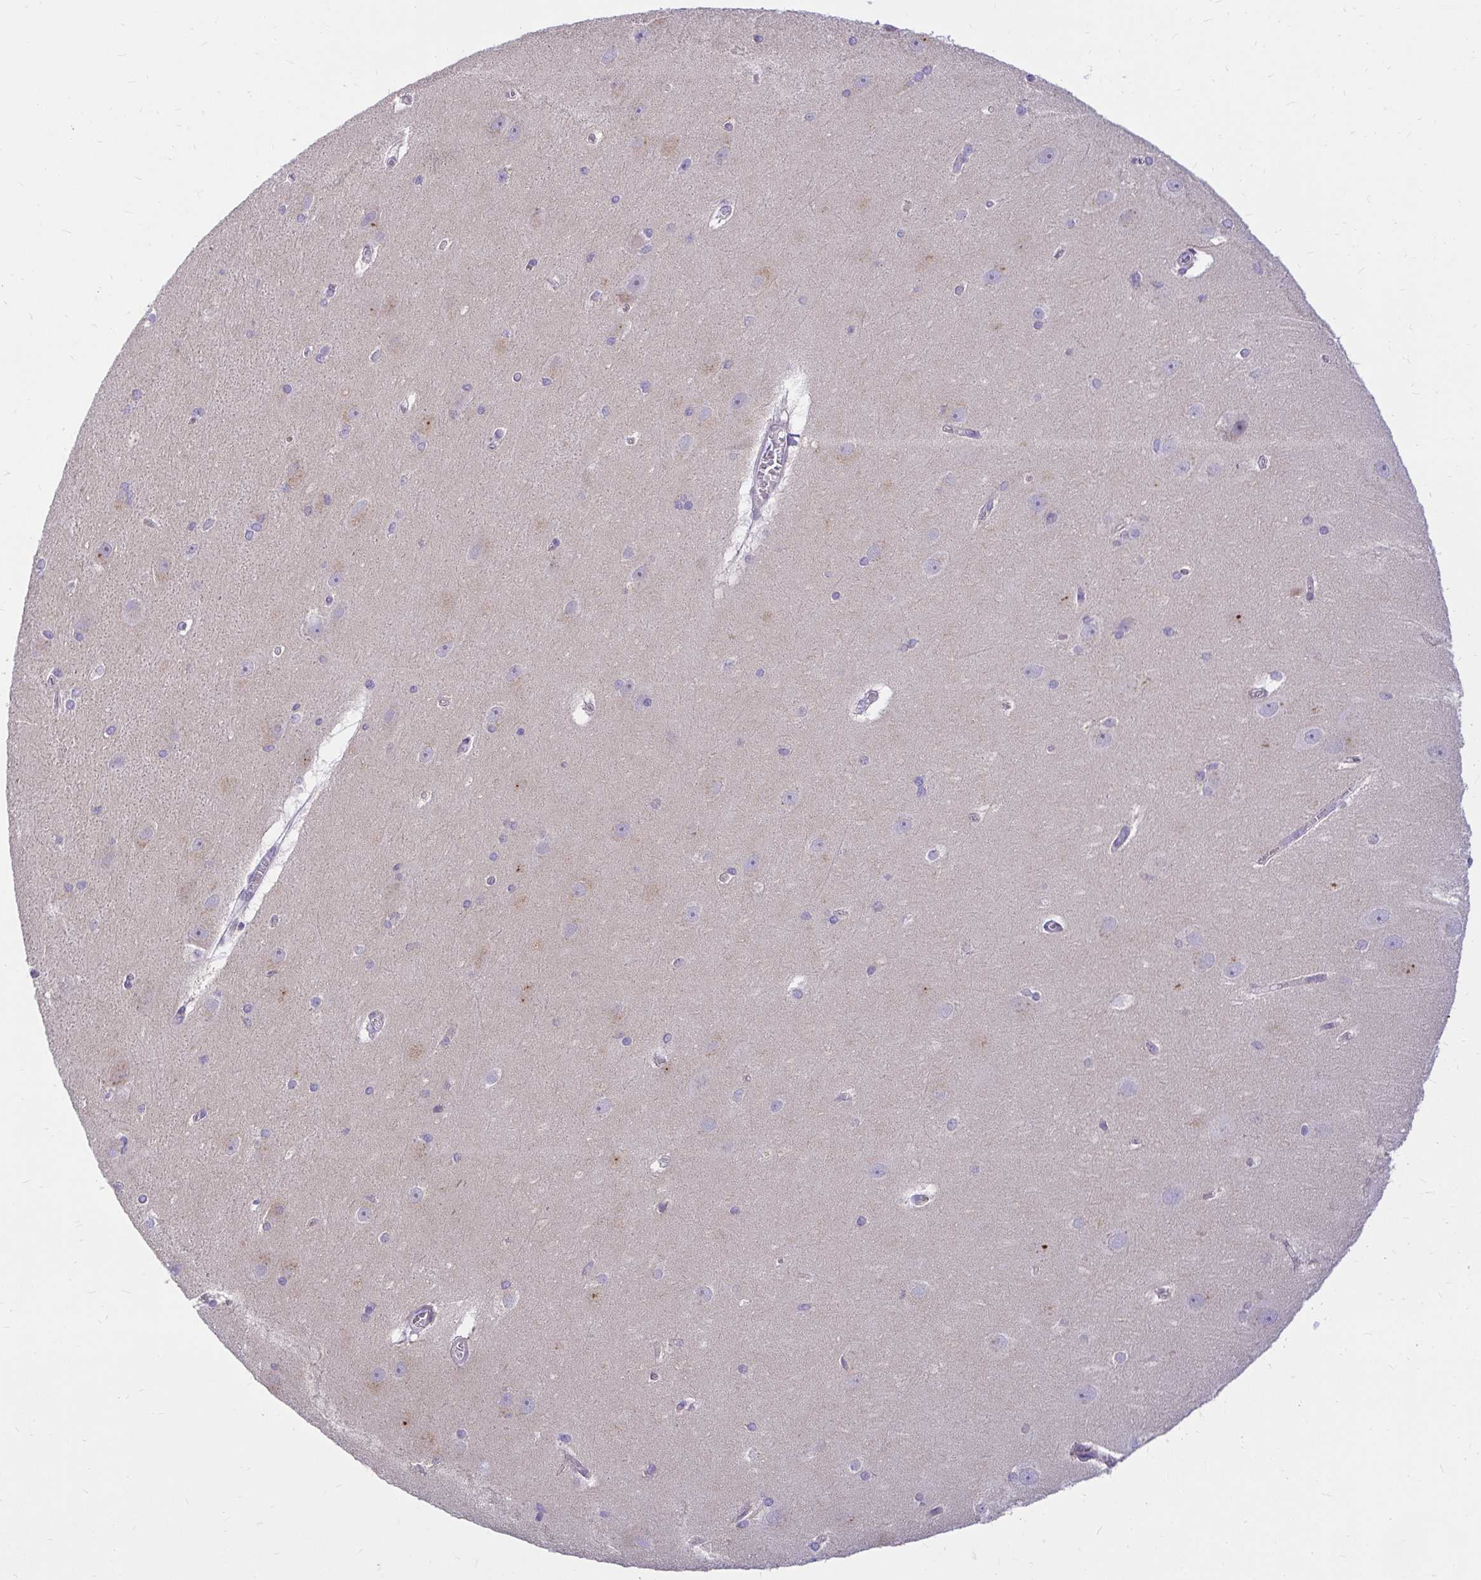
{"staining": {"intensity": "negative", "quantity": "none", "location": "none"}, "tissue": "hippocampus", "cell_type": "Glial cells", "image_type": "normal", "snomed": [{"axis": "morphology", "description": "Normal tissue, NOS"}, {"axis": "topography", "description": "Cerebral cortex"}, {"axis": "topography", "description": "Hippocampus"}], "caption": "This is a histopathology image of IHC staining of benign hippocampus, which shows no positivity in glial cells.", "gene": "PKN3", "patient": {"sex": "female", "age": 19}}